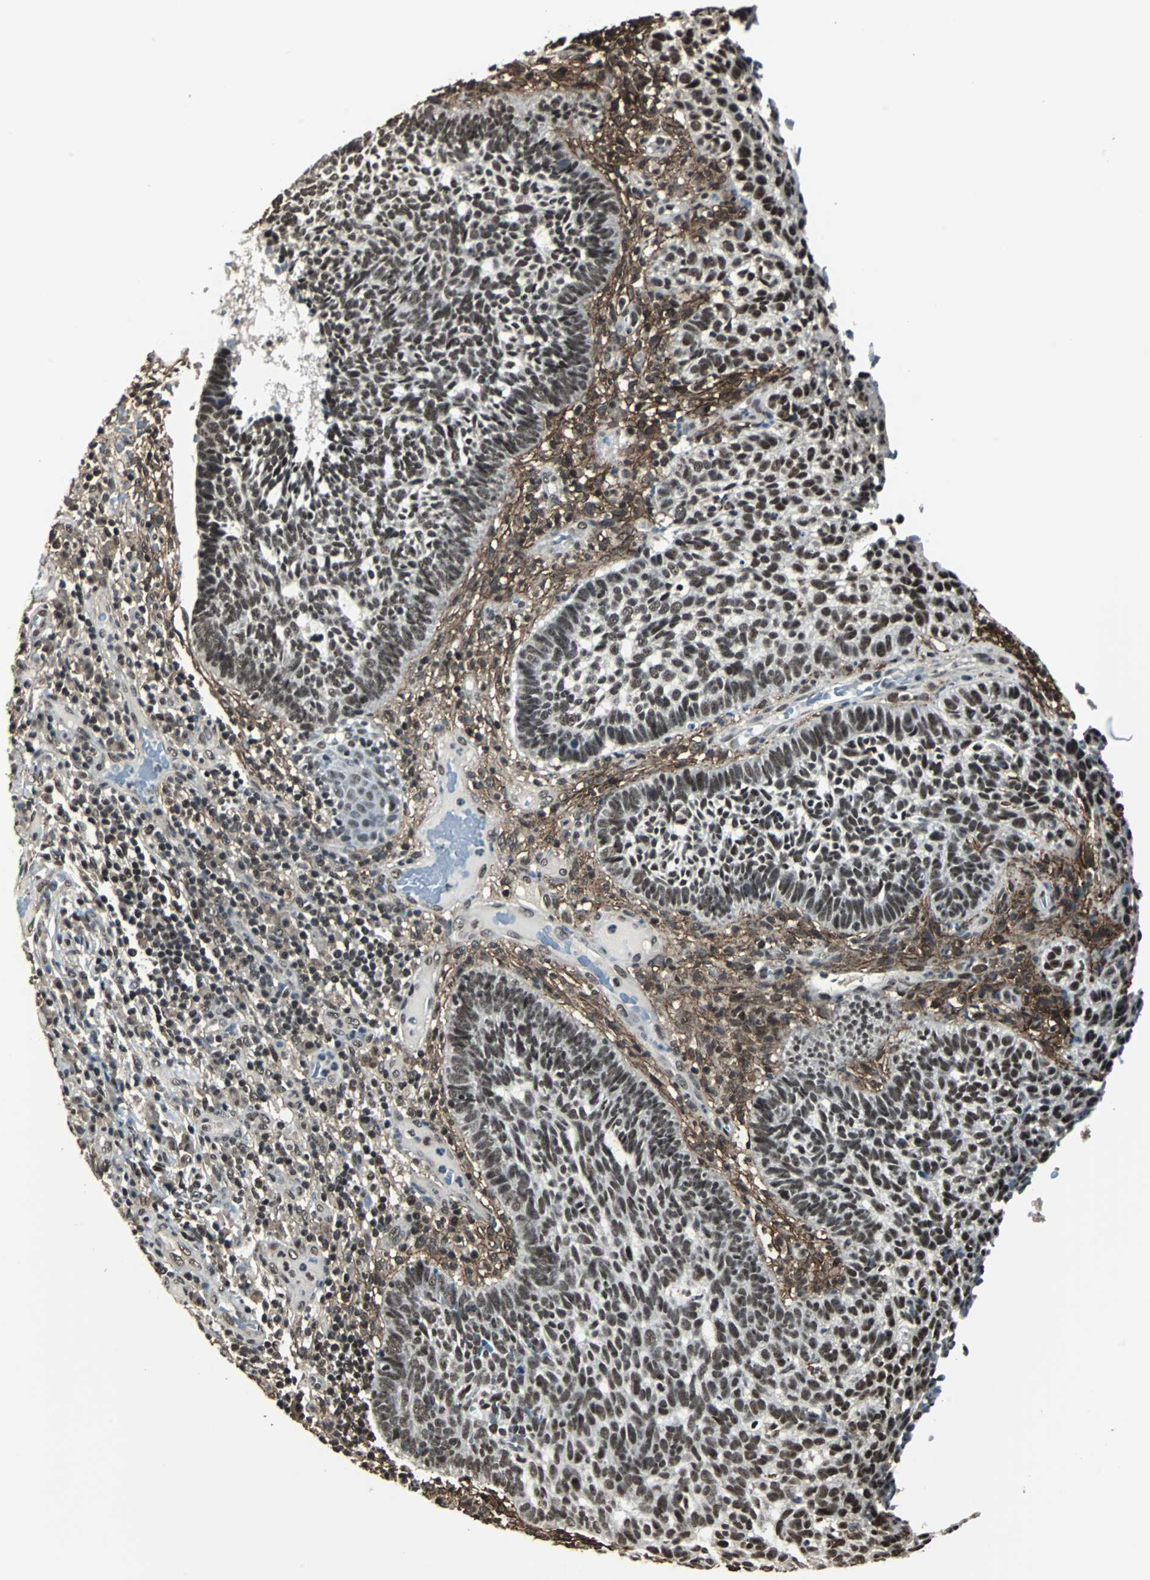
{"staining": {"intensity": "moderate", "quantity": ">75%", "location": "nuclear"}, "tissue": "skin cancer", "cell_type": "Tumor cells", "image_type": "cancer", "snomed": [{"axis": "morphology", "description": "Normal tissue, NOS"}, {"axis": "morphology", "description": "Basal cell carcinoma"}, {"axis": "topography", "description": "Skin"}], "caption": "Protein staining demonstrates moderate nuclear staining in approximately >75% of tumor cells in skin basal cell carcinoma. (DAB (3,3'-diaminobenzidine) IHC, brown staining for protein, blue staining for nuclei).", "gene": "MKX", "patient": {"sex": "male", "age": 87}}